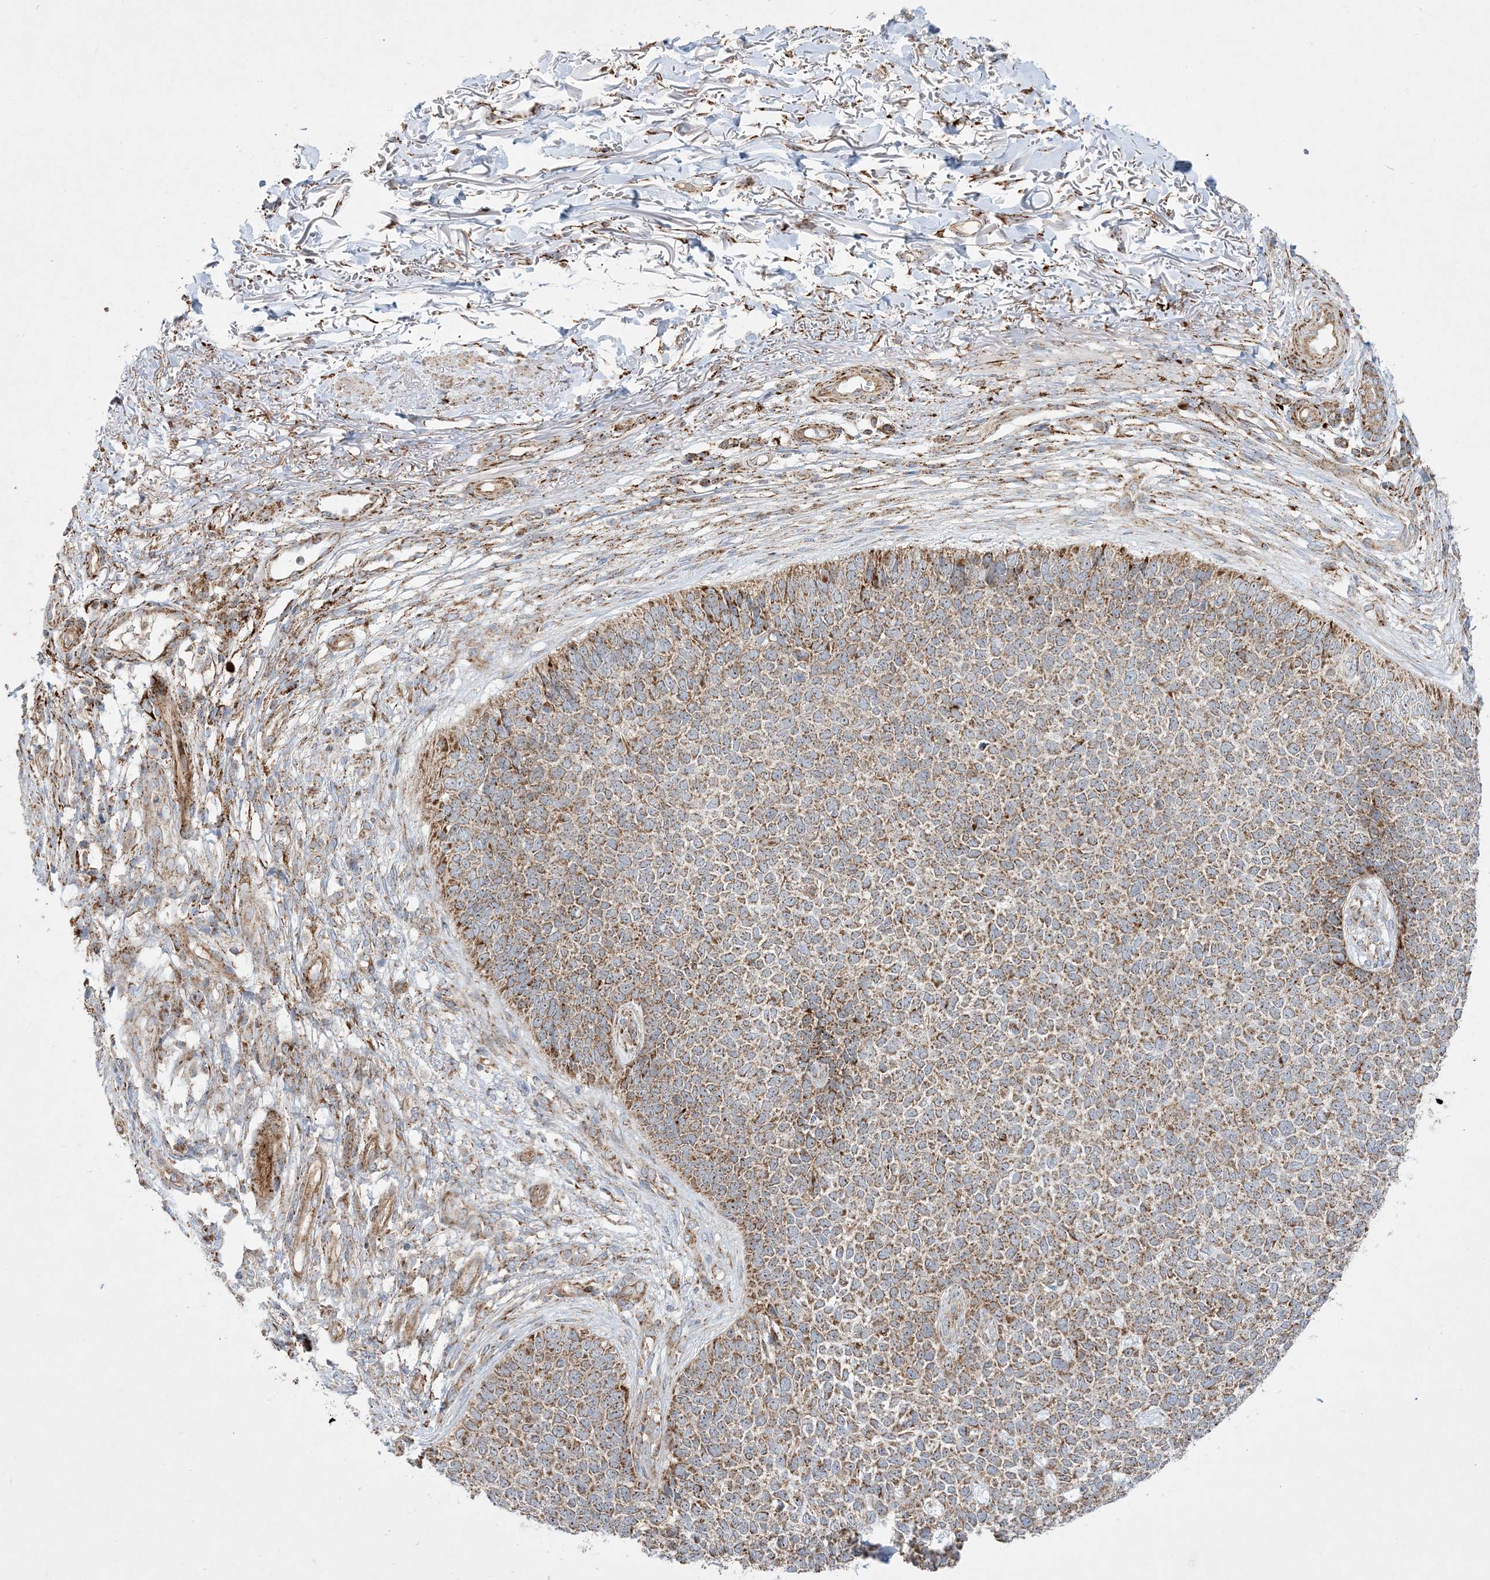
{"staining": {"intensity": "moderate", "quantity": ">75%", "location": "cytoplasmic/membranous"}, "tissue": "skin cancer", "cell_type": "Tumor cells", "image_type": "cancer", "snomed": [{"axis": "morphology", "description": "Basal cell carcinoma"}, {"axis": "topography", "description": "Skin"}], "caption": "Immunohistochemical staining of human skin cancer (basal cell carcinoma) shows moderate cytoplasmic/membranous protein staining in about >75% of tumor cells.", "gene": "NDUFAF3", "patient": {"sex": "female", "age": 84}}